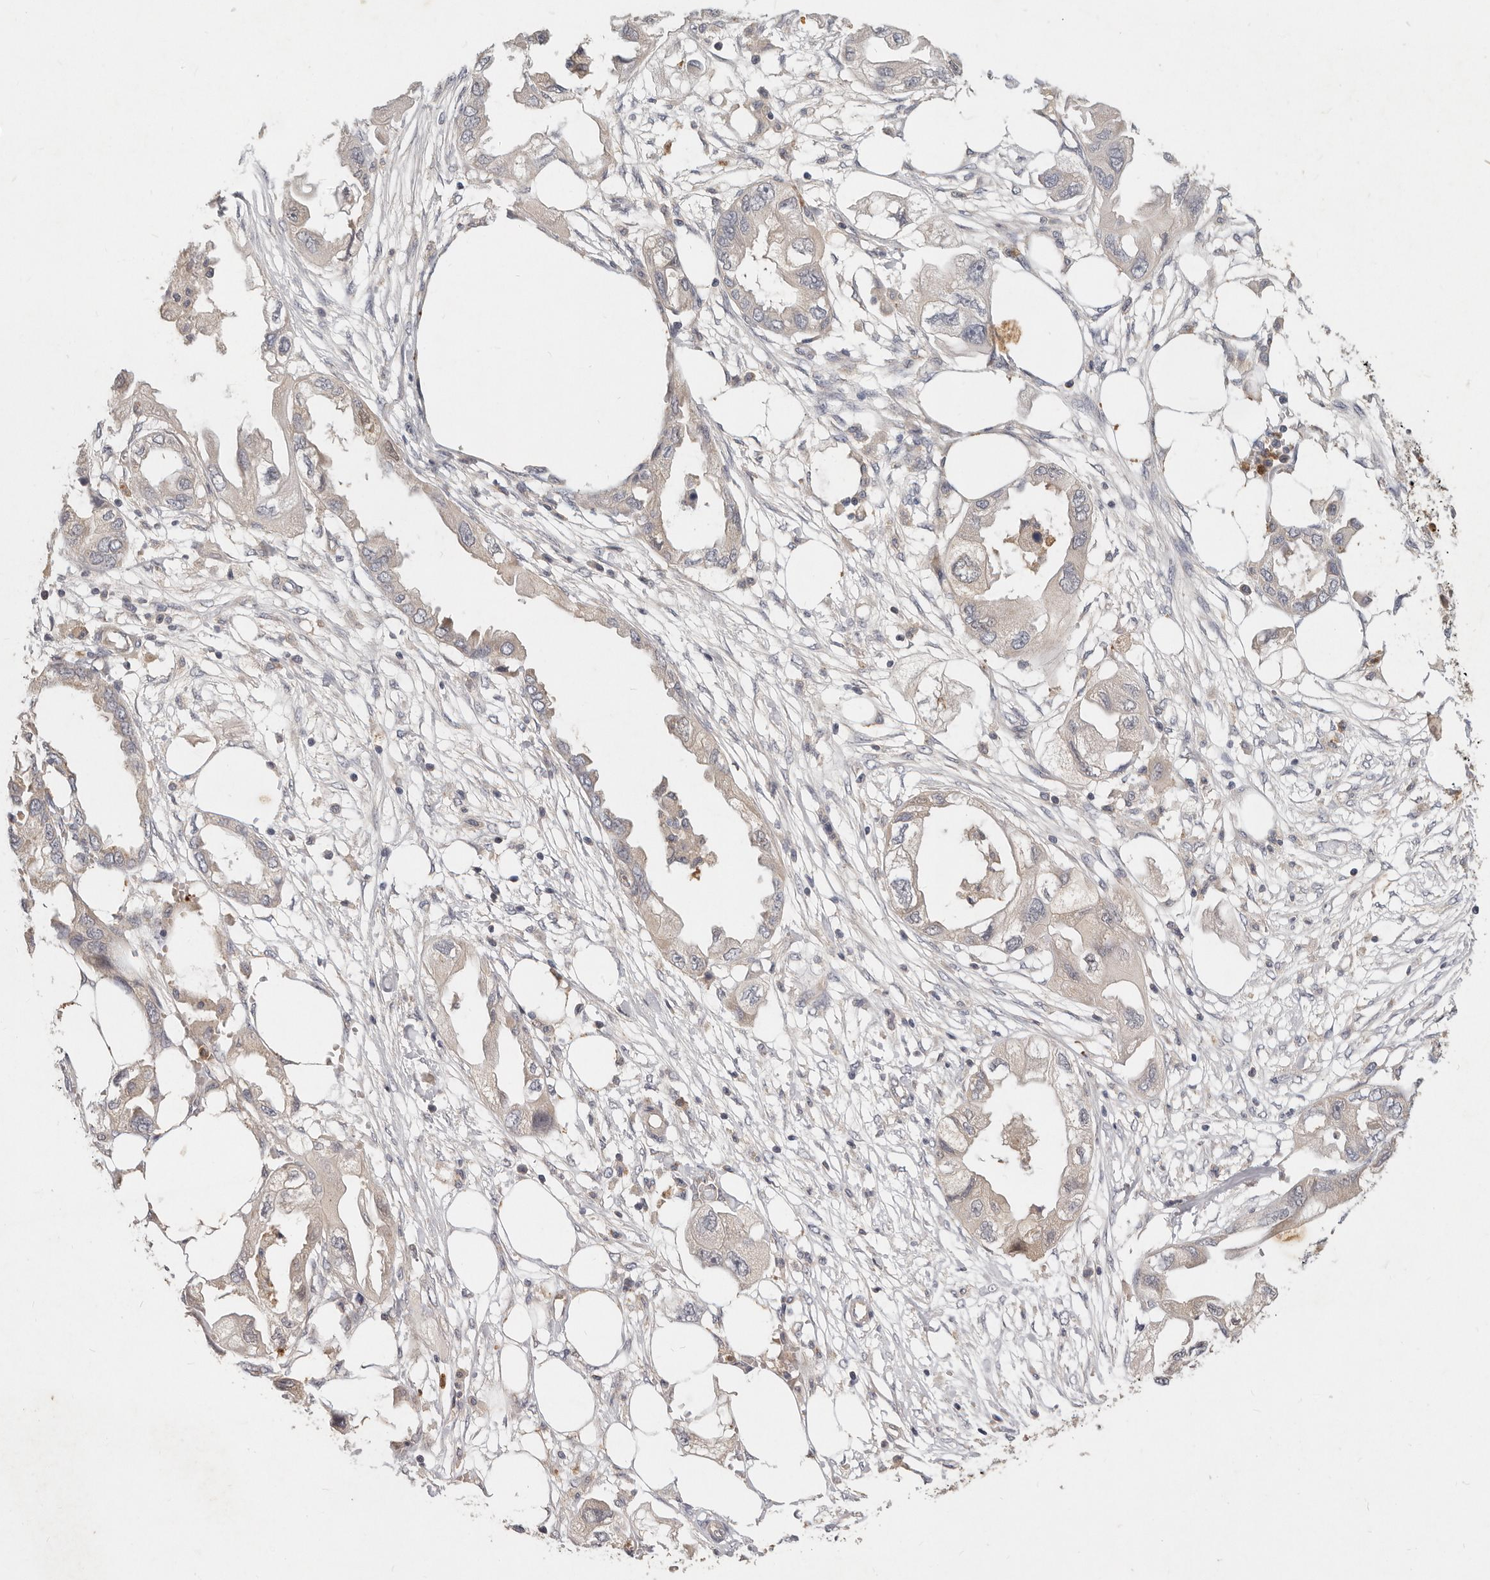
{"staining": {"intensity": "weak", "quantity": "25%-75%", "location": "cytoplasmic/membranous"}, "tissue": "endometrial cancer", "cell_type": "Tumor cells", "image_type": "cancer", "snomed": [{"axis": "morphology", "description": "Adenocarcinoma, NOS"}, {"axis": "morphology", "description": "Adenocarcinoma, metastatic, NOS"}, {"axis": "topography", "description": "Adipose tissue"}, {"axis": "topography", "description": "Endometrium"}], "caption": "The photomicrograph demonstrates staining of endometrial cancer, revealing weak cytoplasmic/membranous protein positivity (brown color) within tumor cells.", "gene": "USP49", "patient": {"sex": "female", "age": 67}}